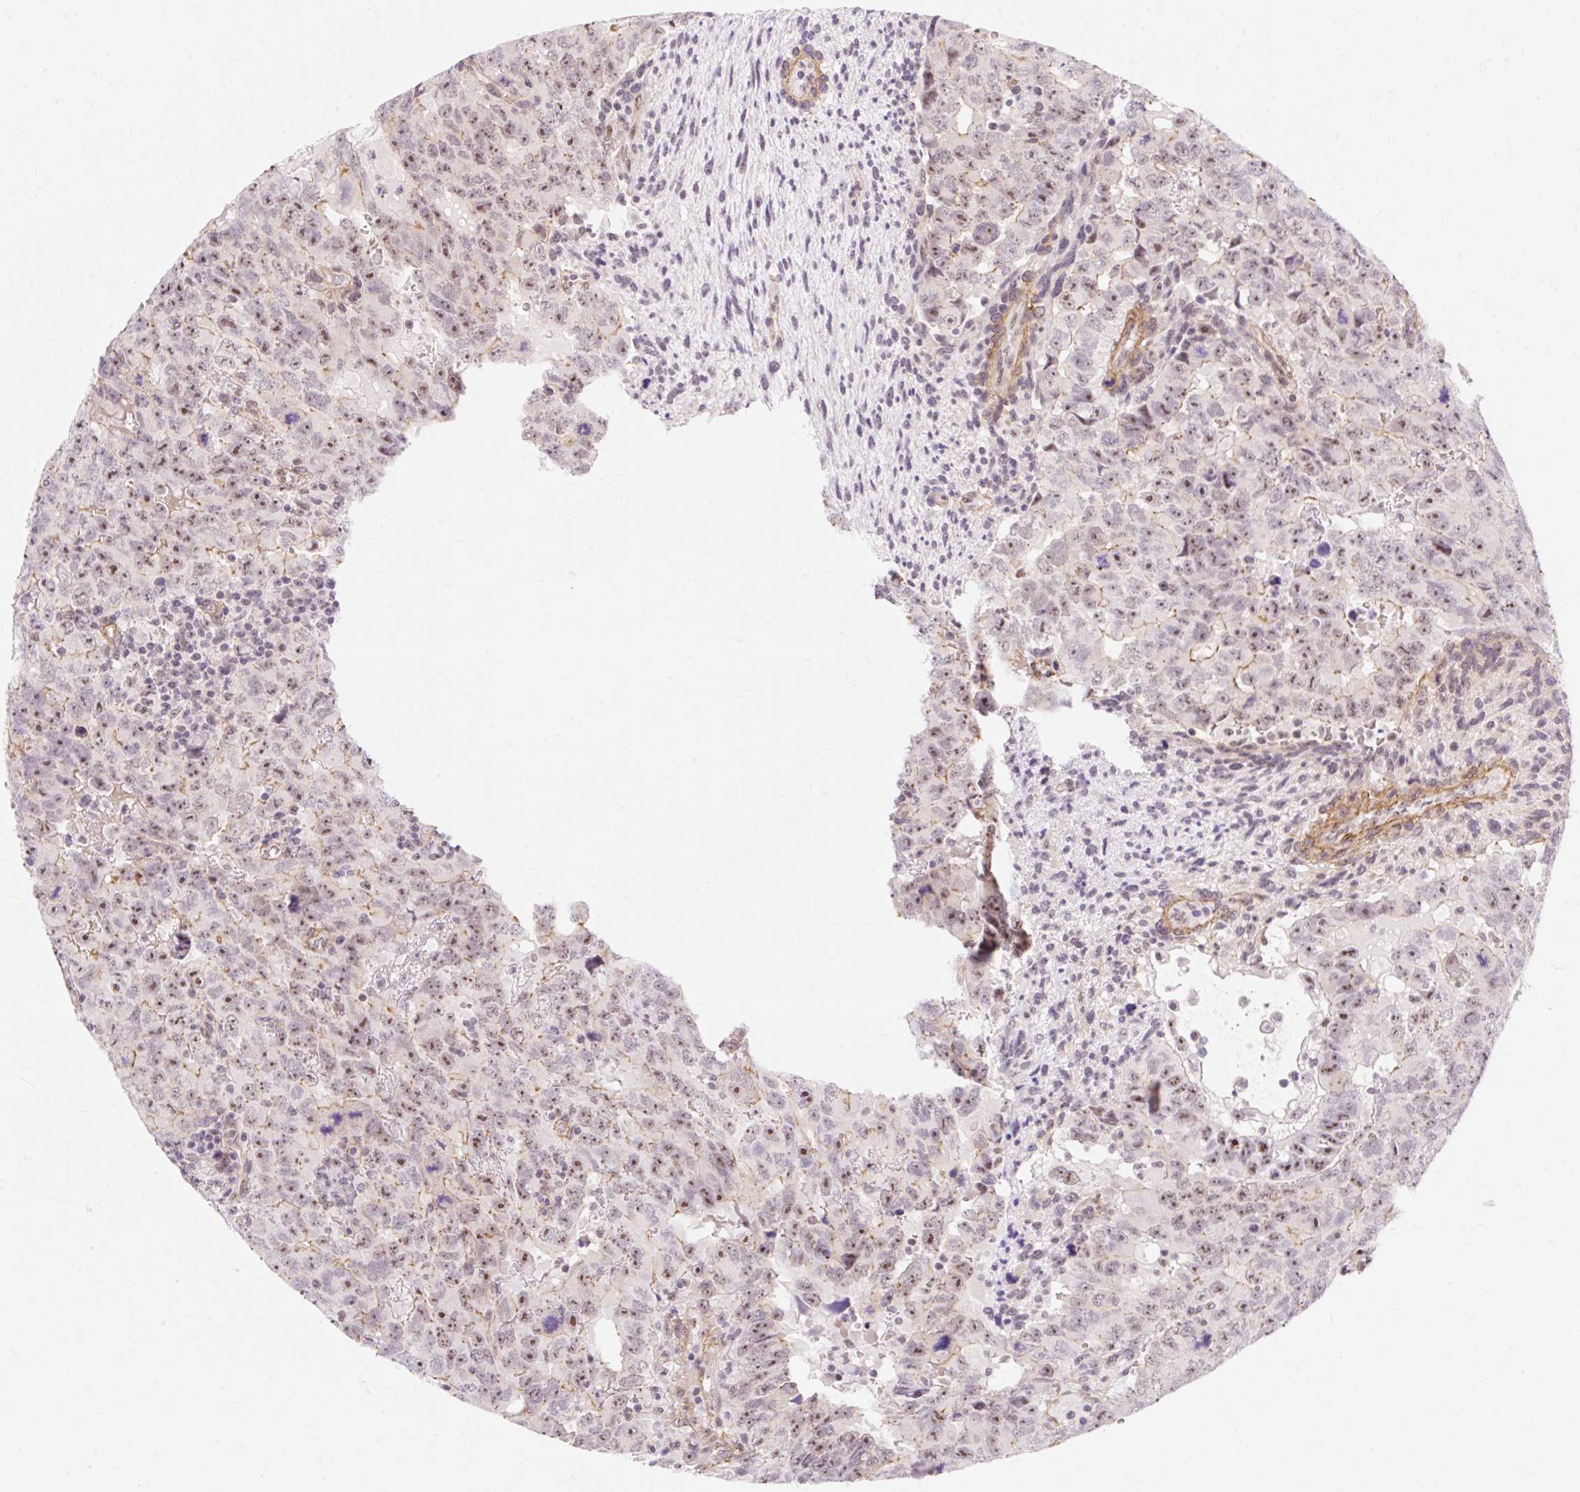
{"staining": {"intensity": "moderate", "quantity": ">75%", "location": "nuclear"}, "tissue": "testis cancer", "cell_type": "Tumor cells", "image_type": "cancer", "snomed": [{"axis": "morphology", "description": "Carcinoma, Embryonal, NOS"}, {"axis": "topography", "description": "Testis"}], "caption": "This is an image of IHC staining of embryonal carcinoma (testis), which shows moderate staining in the nuclear of tumor cells.", "gene": "OBP2A", "patient": {"sex": "male", "age": 24}}